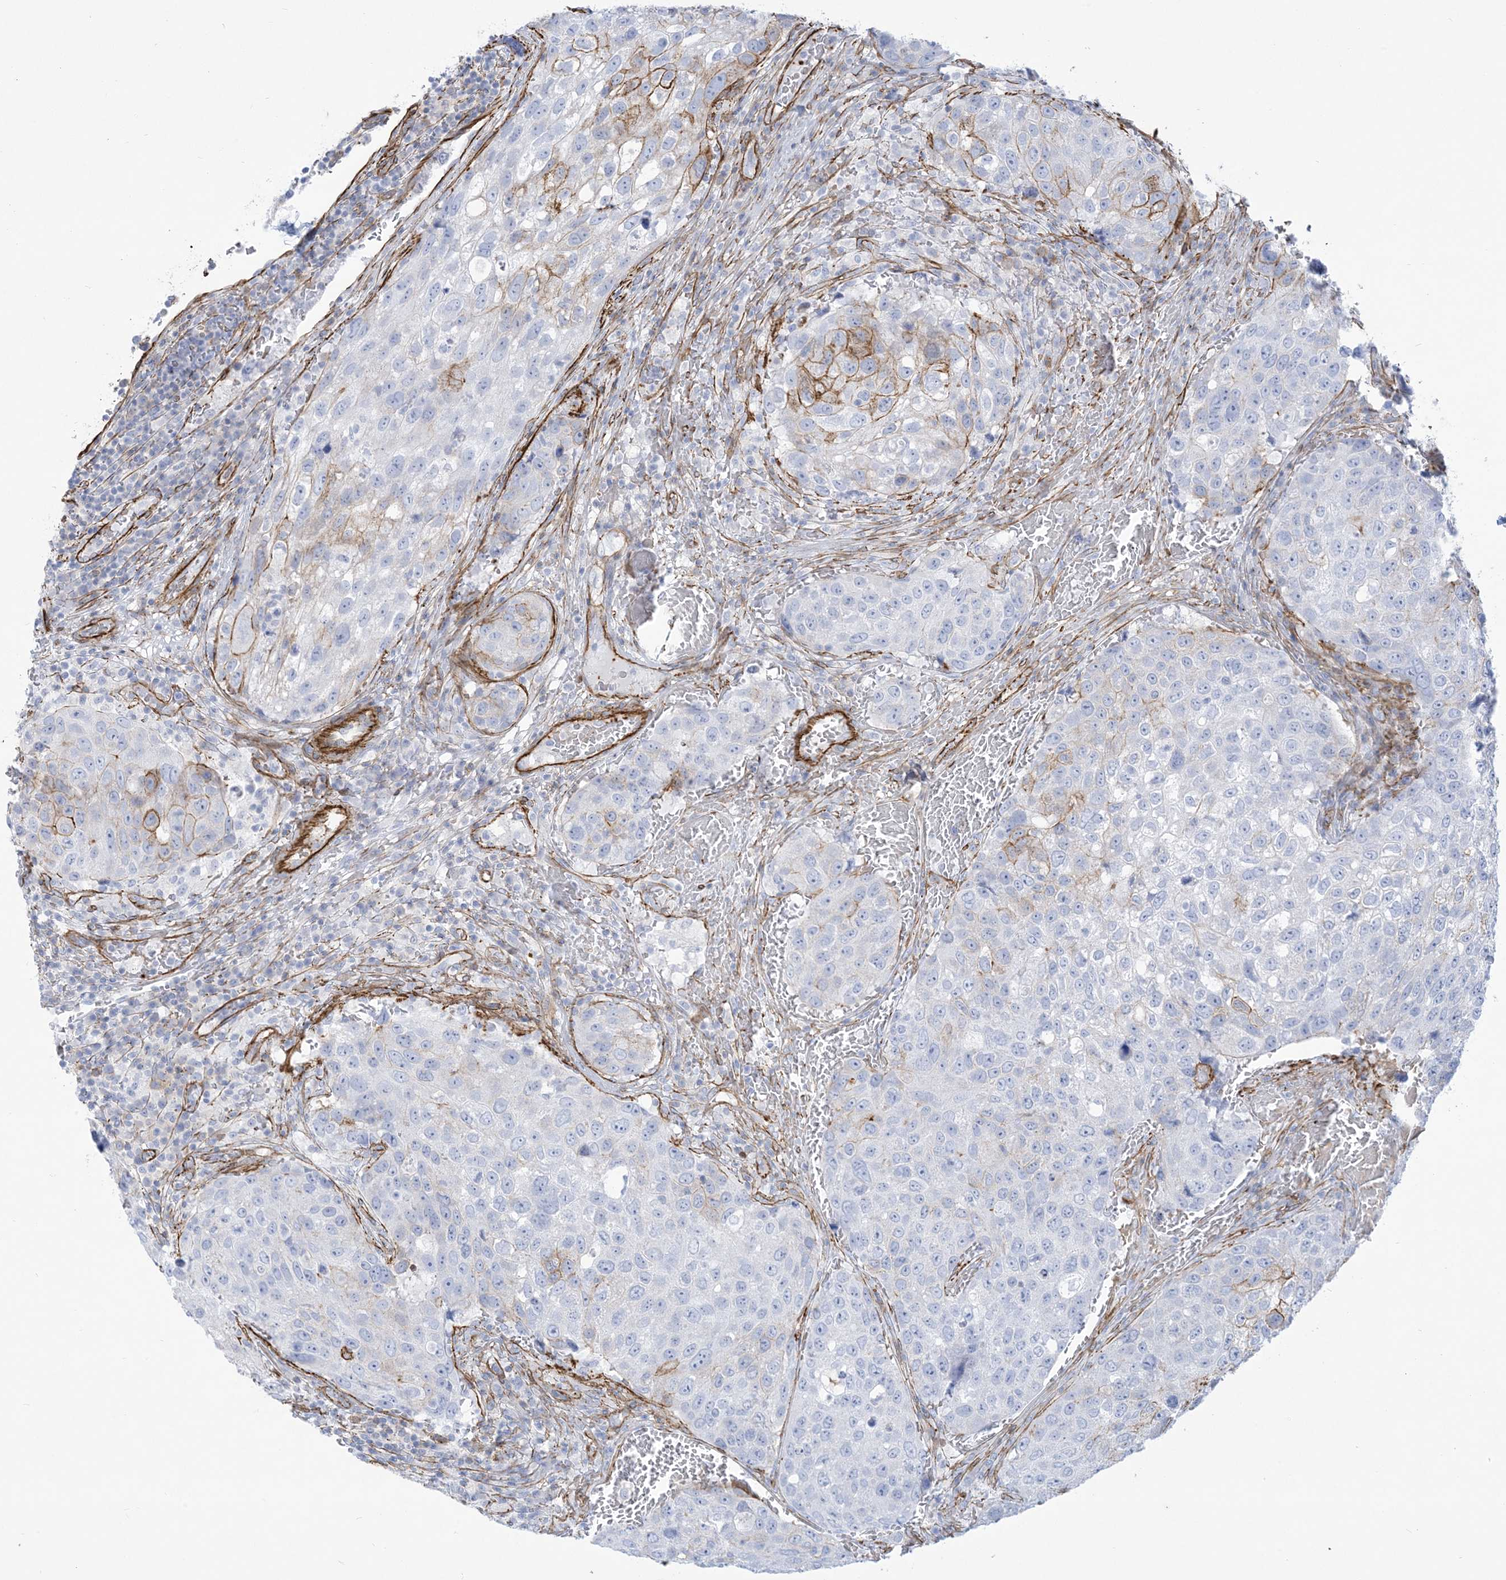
{"staining": {"intensity": "negative", "quantity": "none", "location": "none"}, "tissue": "urothelial cancer", "cell_type": "Tumor cells", "image_type": "cancer", "snomed": [{"axis": "morphology", "description": "Urothelial carcinoma, High grade"}, {"axis": "topography", "description": "Lymph node"}, {"axis": "topography", "description": "Urinary bladder"}], "caption": "The micrograph demonstrates no significant staining in tumor cells of urothelial carcinoma (high-grade).", "gene": "B3GNT7", "patient": {"sex": "male", "age": 51}}